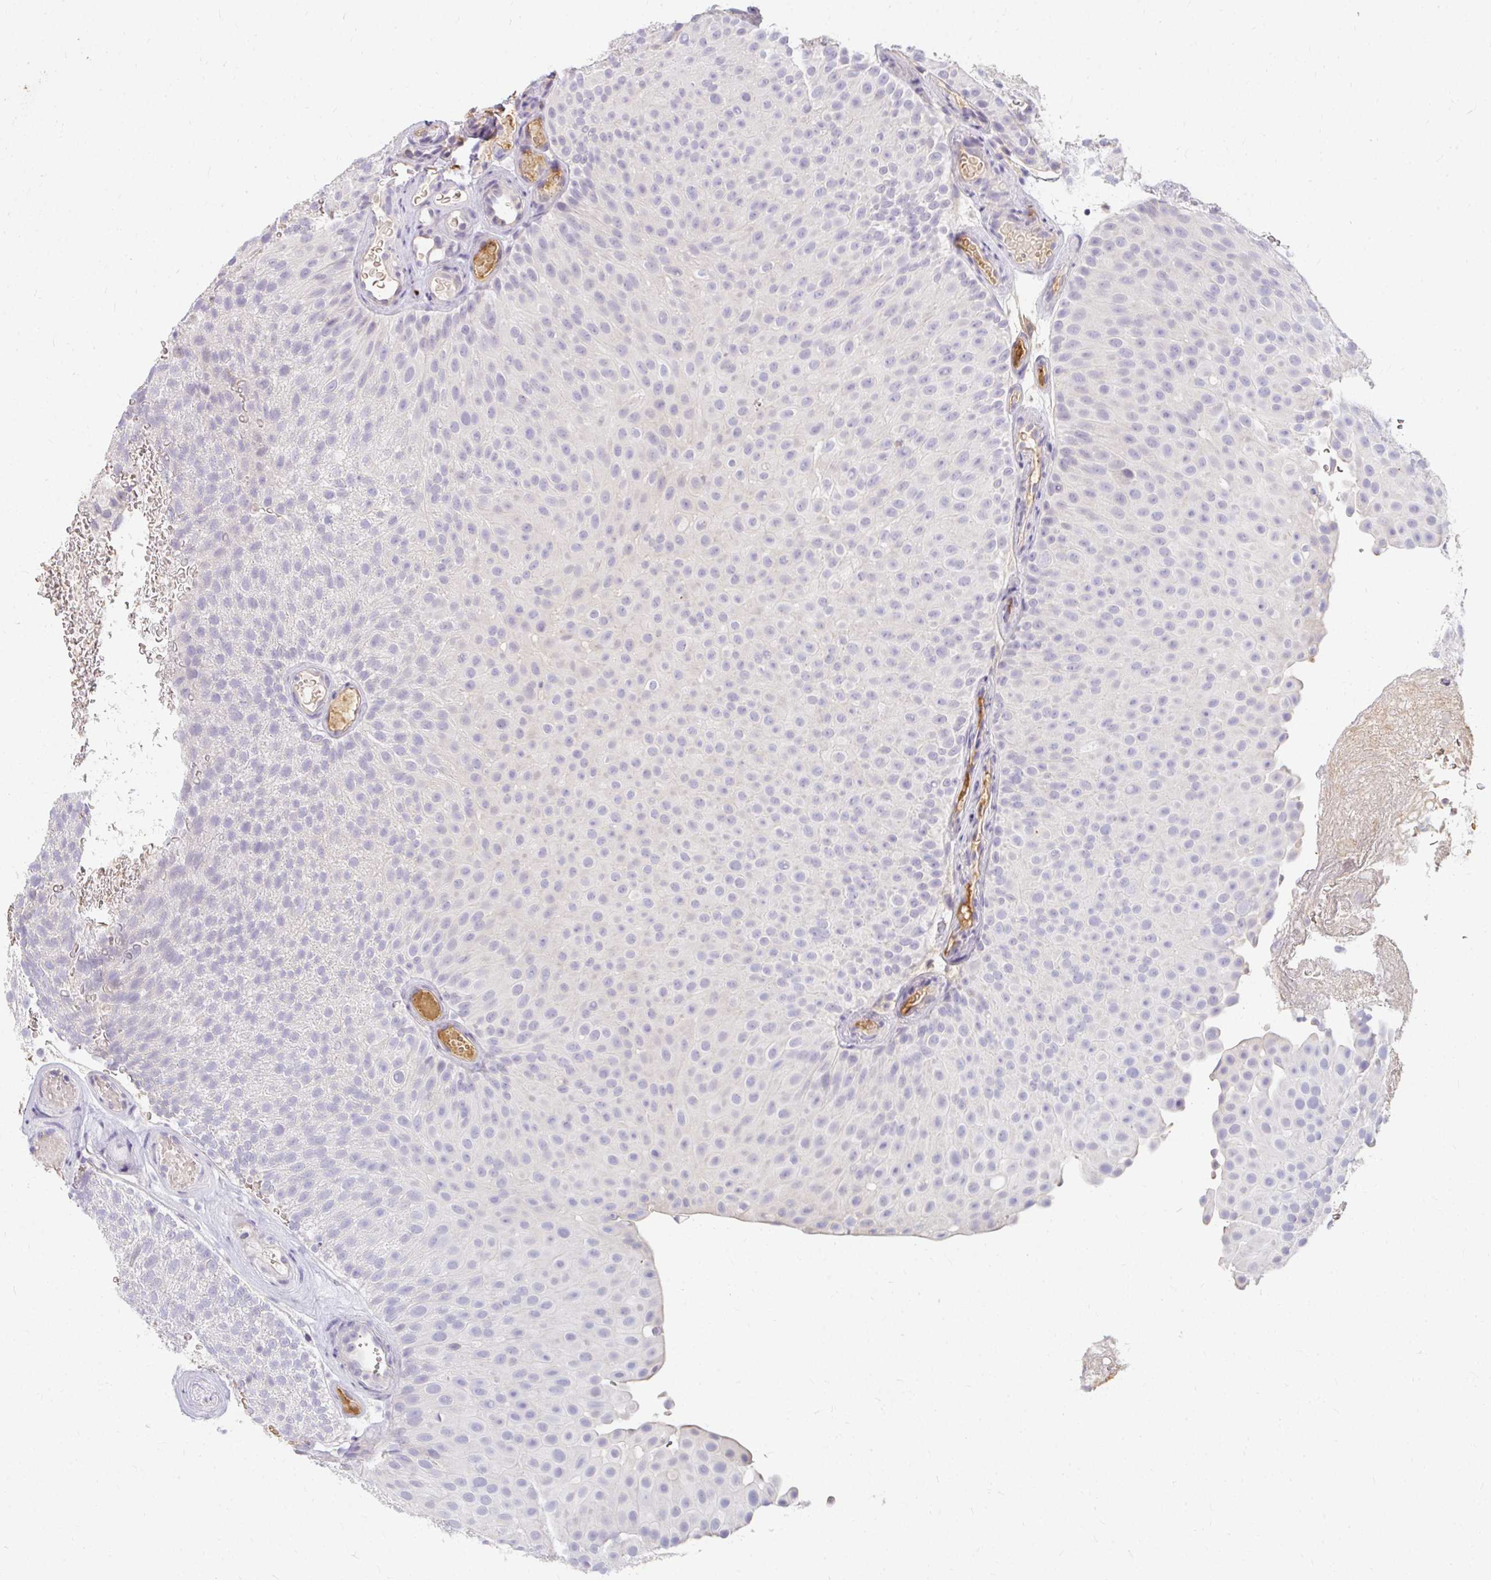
{"staining": {"intensity": "negative", "quantity": "none", "location": "none"}, "tissue": "urothelial cancer", "cell_type": "Tumor cells", "image_type": "cancer", "snomed": [{"axis": "morphology", "description": "Urothelial carcinoma, Low grade"}, {"axis": "topography", "description": "Urinary bladder"}], "caption": "Protein analysis of urothelial carcinoma (low-grade) displays no significant expression in tumor cells.", "gene": "LOXL4", "patient": {"sex": "male", "age": 78}}